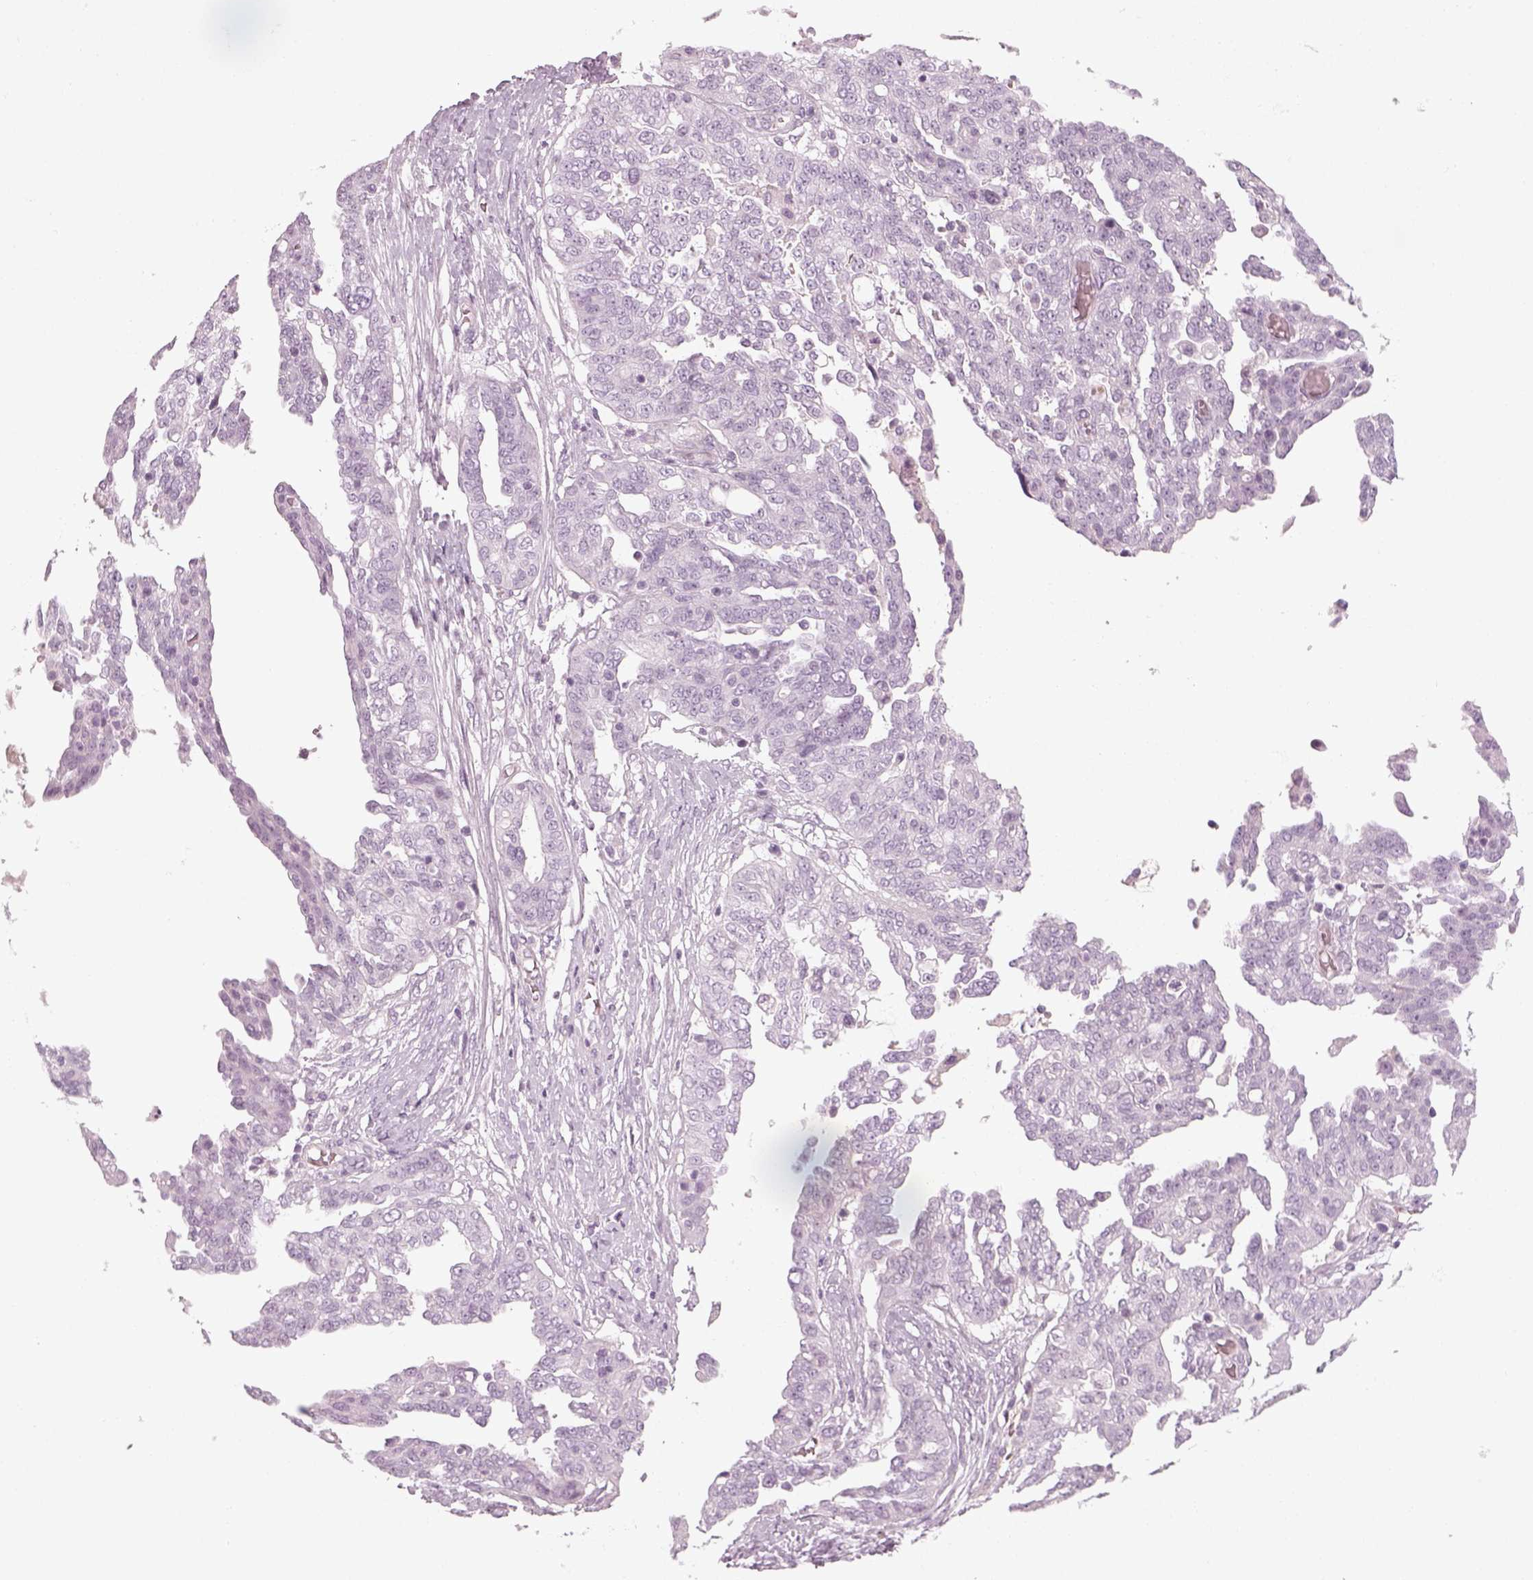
{"staining": {"intensity": "negative", "quantity": "none", "location": "none"}, "tissue": "ovarian cancer", "cell_type": "Tumor cells", "image_type": "cancer", "snomed": [{"axis": "morphology", "description": "Cystadenocarcinoma, serous, NOS"}, {"axis": "topography", "description": "Ovary"}], "caption": "This is an IHC histopathology image of ovarian cancer. There is no staining in tumor cells.", "gene": "GAS2L2", "patient": {"sex": "female", "age": 67}}